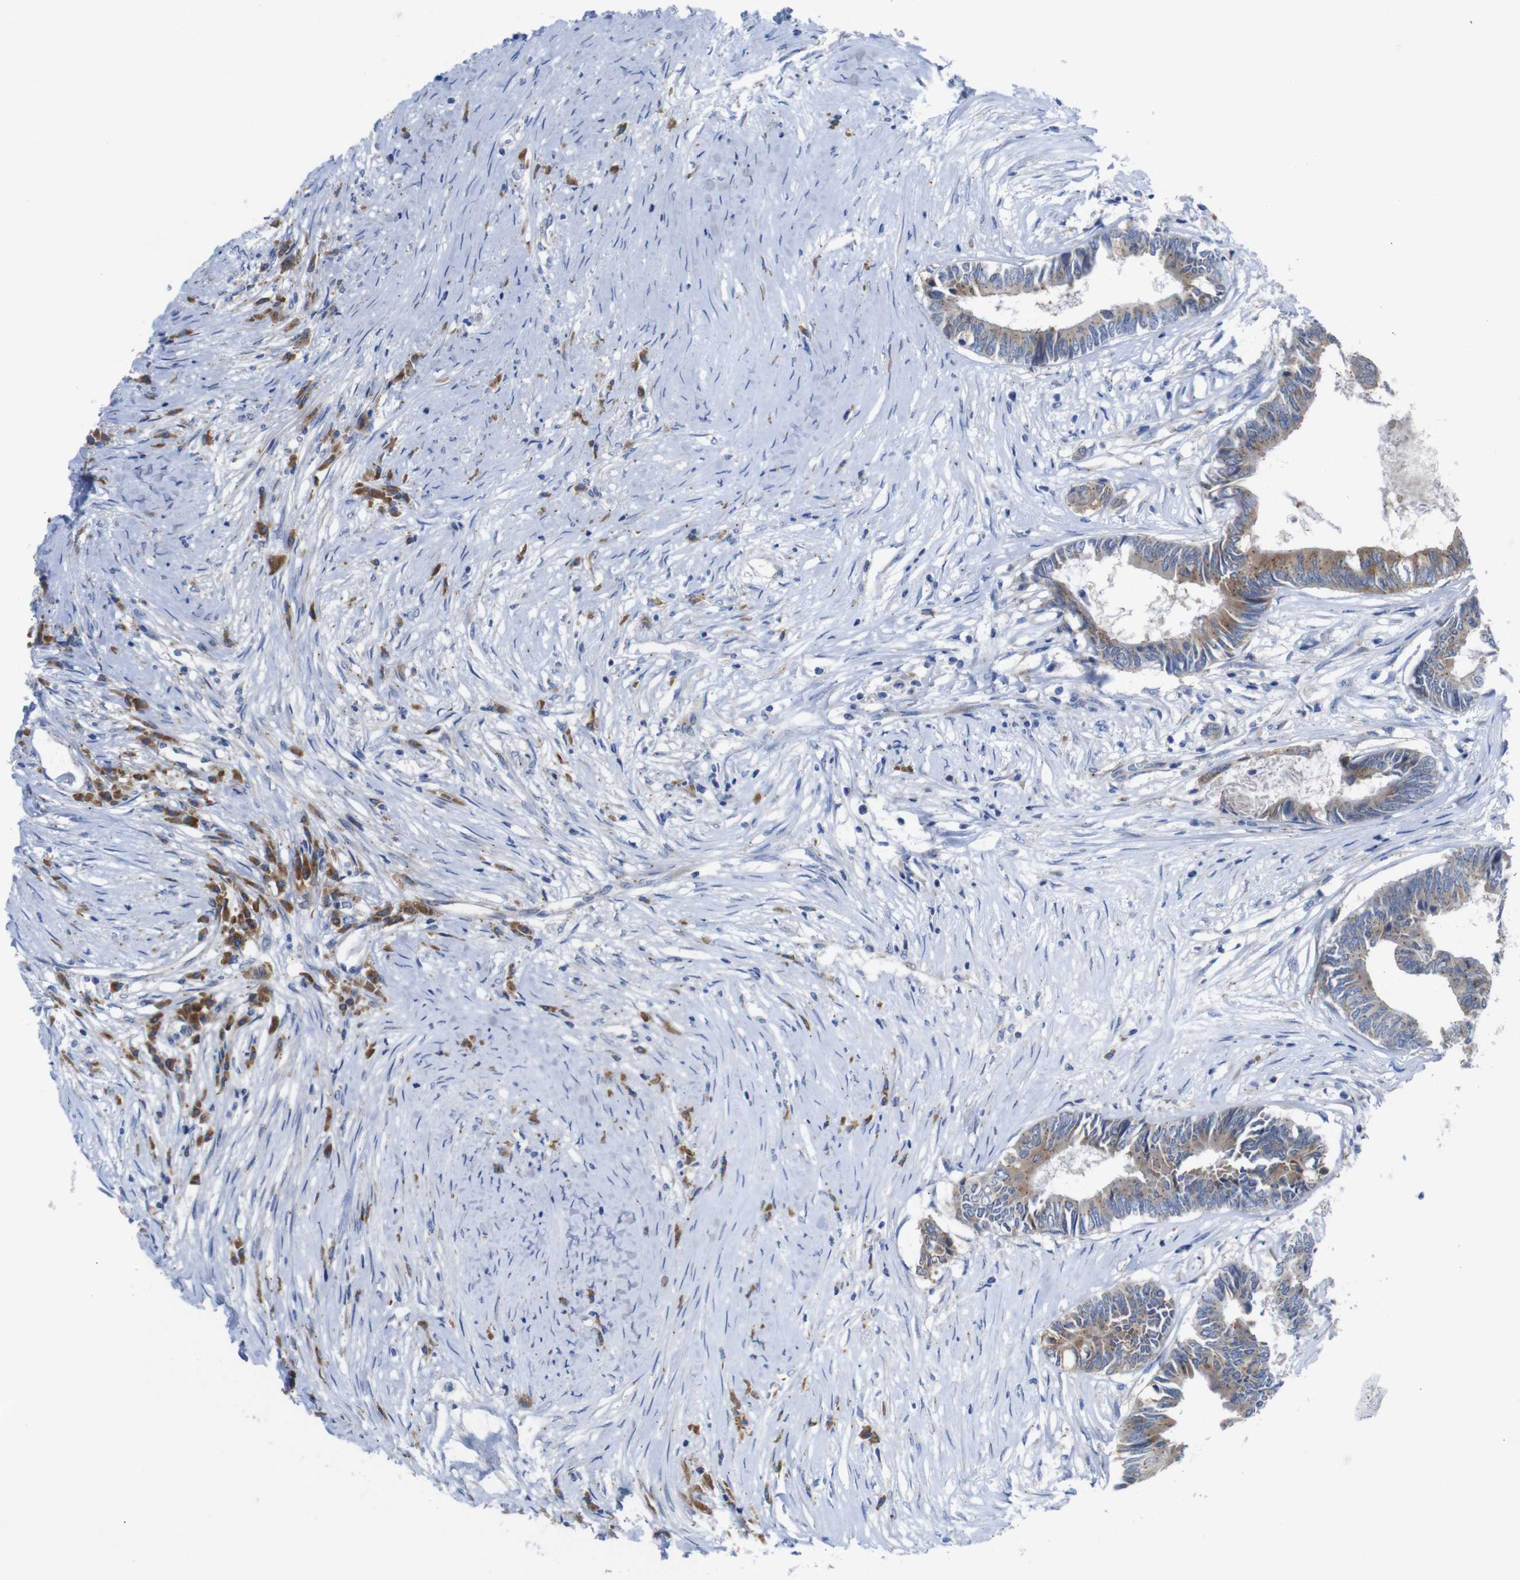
{"staining": {"intensity": "weak", "quantity": ">75%", "location": "cytoplasmic/membranous"}, "tissue": "colorectal cancer", "cell_type": "Tumor cells", "image_type": "cancer", "snomed": [{"axis": "morphology", "description": "Adenocarcinoma, NOS"}, {"axis": "topography", "description": "Rectum"}], "caption": "DAB (3,3'-diaminobenzidine) immunohistochemical staining of adenocarcinoma (colorectal) displays weak cytoplasmic/membranous protein expression in about >75% of tumor cells.", "gene": "DDRGK1", "patient": {"sex": "male", "age": 63}}